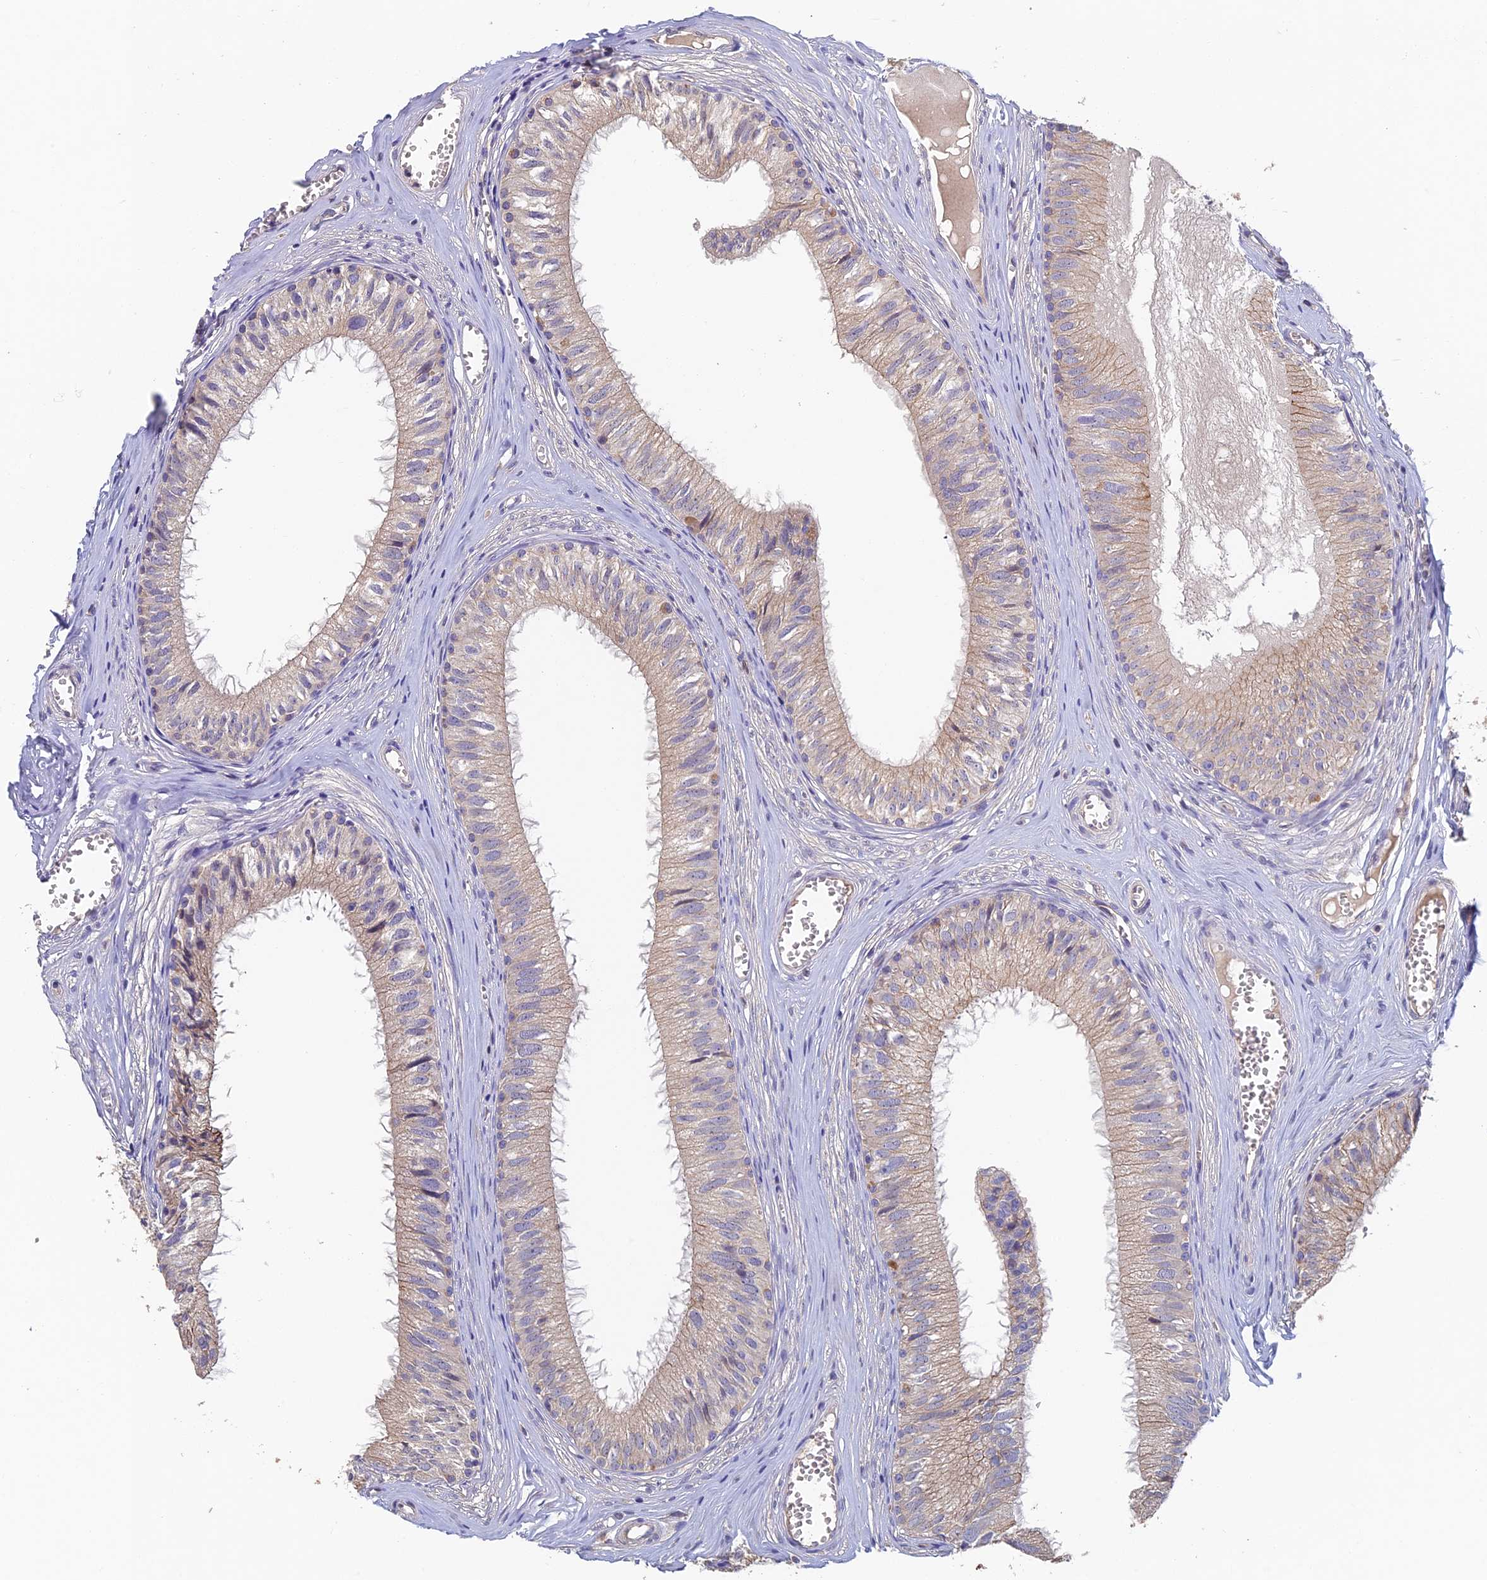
{"staining": {"intensity": "weak", "quantity": "<25%", "location": "cytoplasmic/membranous"}, "tissue": "epididymis", "cell_type": "Glandular cells", "image_type": "normal", "snomed": [{"axis": "morphology", "description": "Normal tissue, NOS"}, {"axis": "topography", "description": "Epididymis"}], "caption": "IHC histopathology image of normal epididymis: epididymis stained with DAB shows no significant protein staining in glandular cells. (DAB IHC visualized using brightfield microscopy, high magnification).", "gene": "ADAMTS13", "patient": {"sex": "male", "age": 36}}